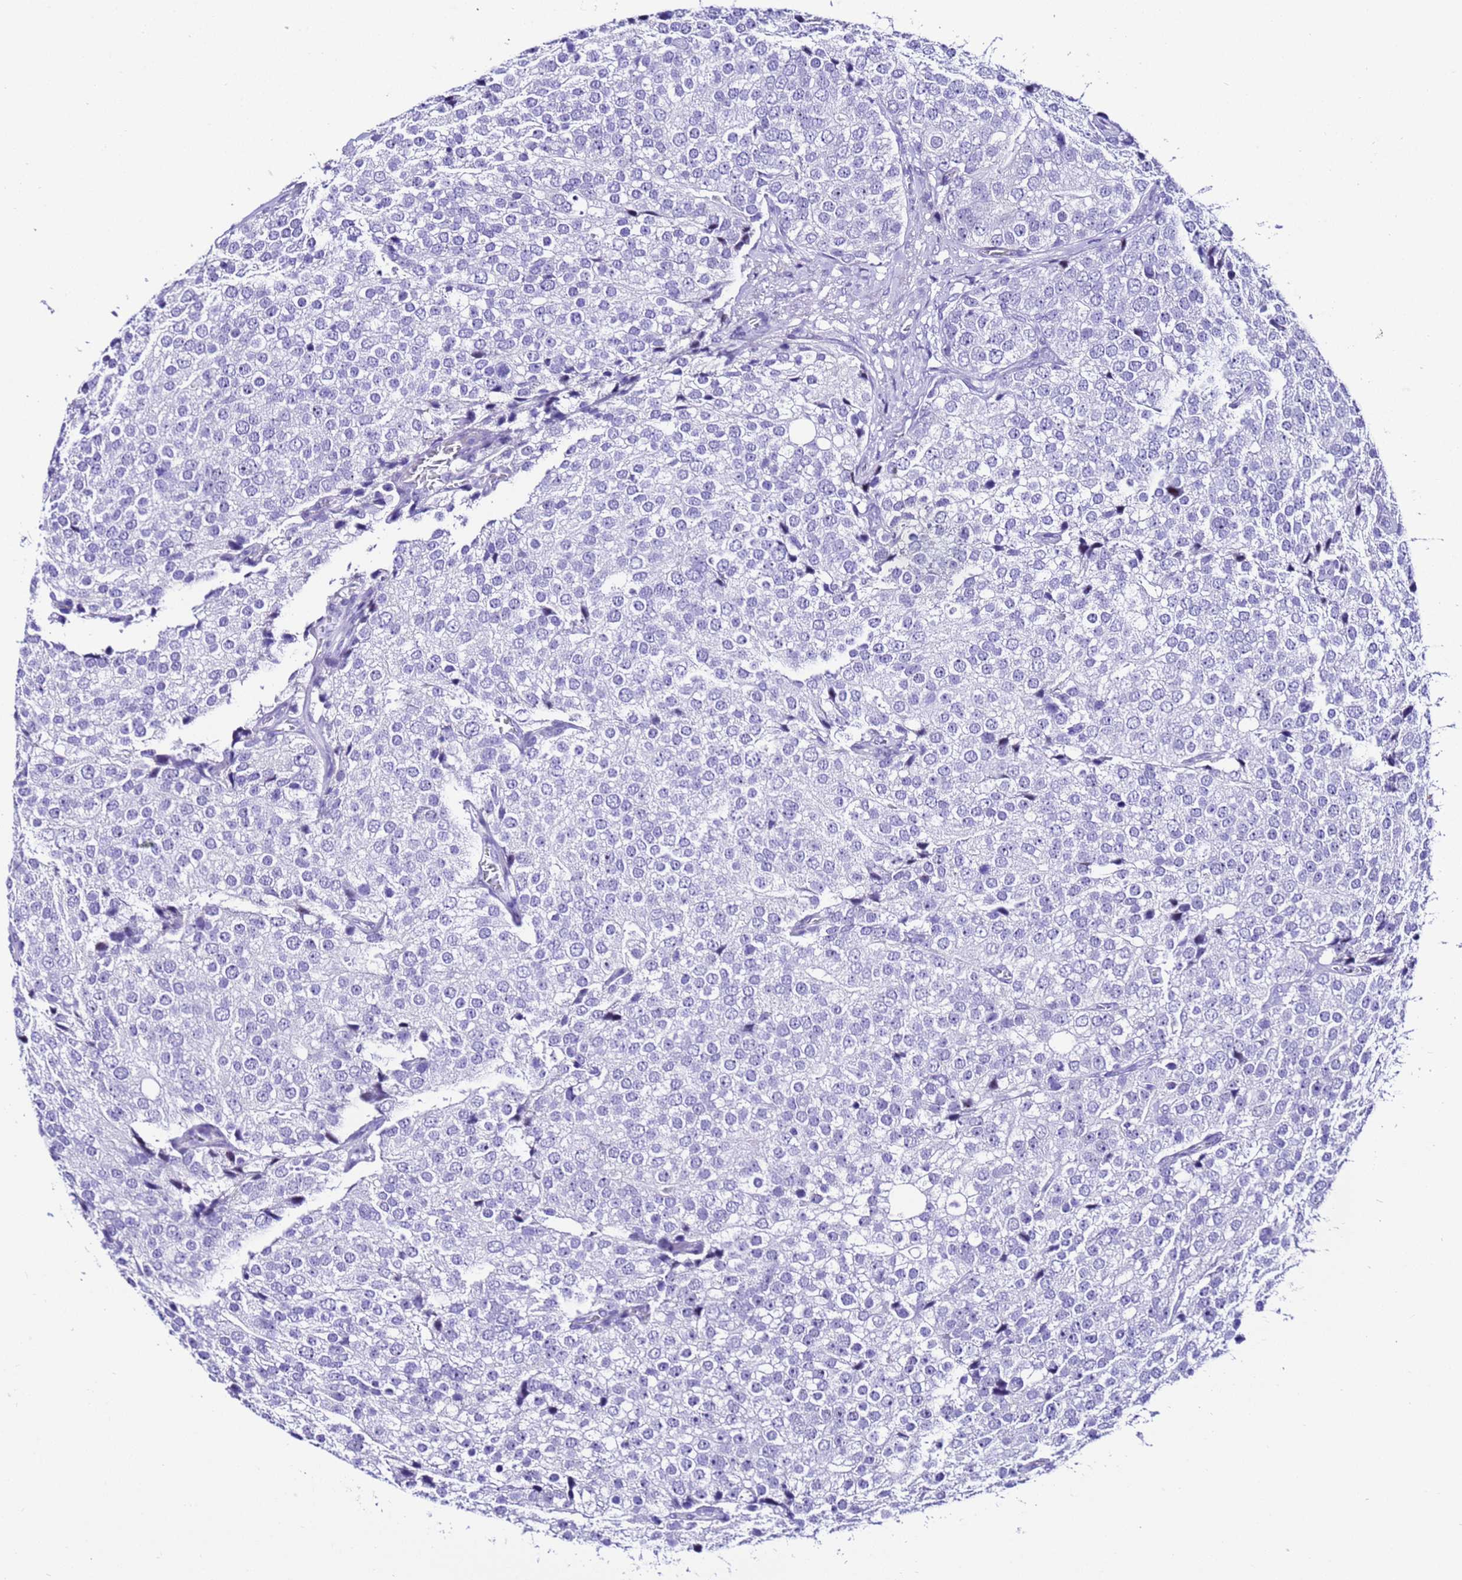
{"staining": {"intensity": "negative", "quantity": "none", "location": "none"}, "tissue": "prostate cancer", "cell_type": "Tumor cells", "image_type": "cancer", "snomed": [{"axis": "morphology", "description": "Adenocarcinoma, High grade"}, {"axis": "topography", "description": "Prostate"}], "caption": "Immunohistochemical staining of human prostate cancer (adenocarcinoma (high-grade)) shows no significant expression in tumor cells.", "gene": "ZNF417", "patient": {"sex": "male", "age": 49}}